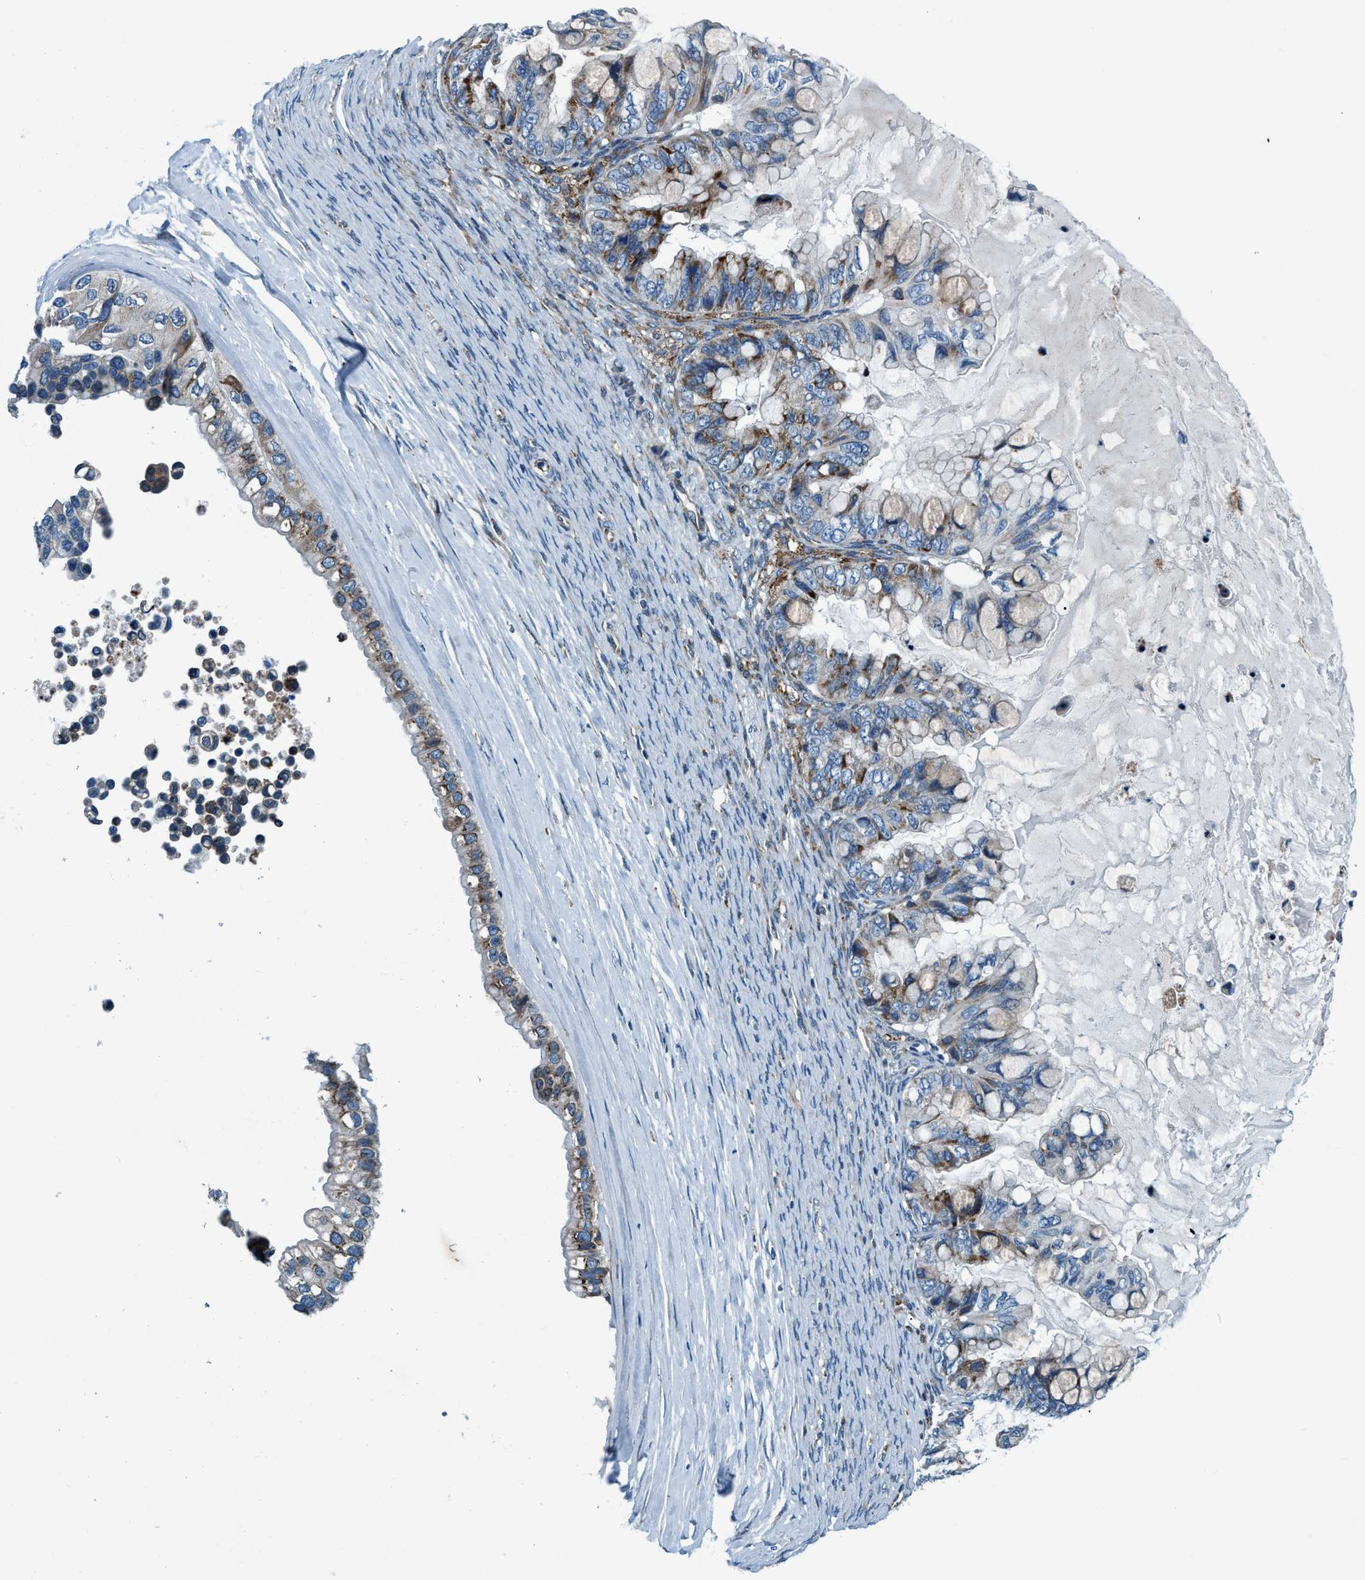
{"staining": {"intensity": "moderate", "quantity": "<25%", "location": "cytoplasmic/membranous"}, "tissue": "ovarian cancer", "cell_type": "Tumor cells", "image_type": "cancer", "snomed": [{"axis": "morphology", "description": "Cystadenocarcinoma, mucinous, NOS"}, {"axis": "topography", "description": "Ovary"}], "caption": "Tumor cells demonstrate moderate cytoplasmic/membranous expression in approximately <25% of cells in ovarian mucinous cystadenocarcinoma.", "gene": "ARMC9", "patient": {"sex": "female", "age": 80}}